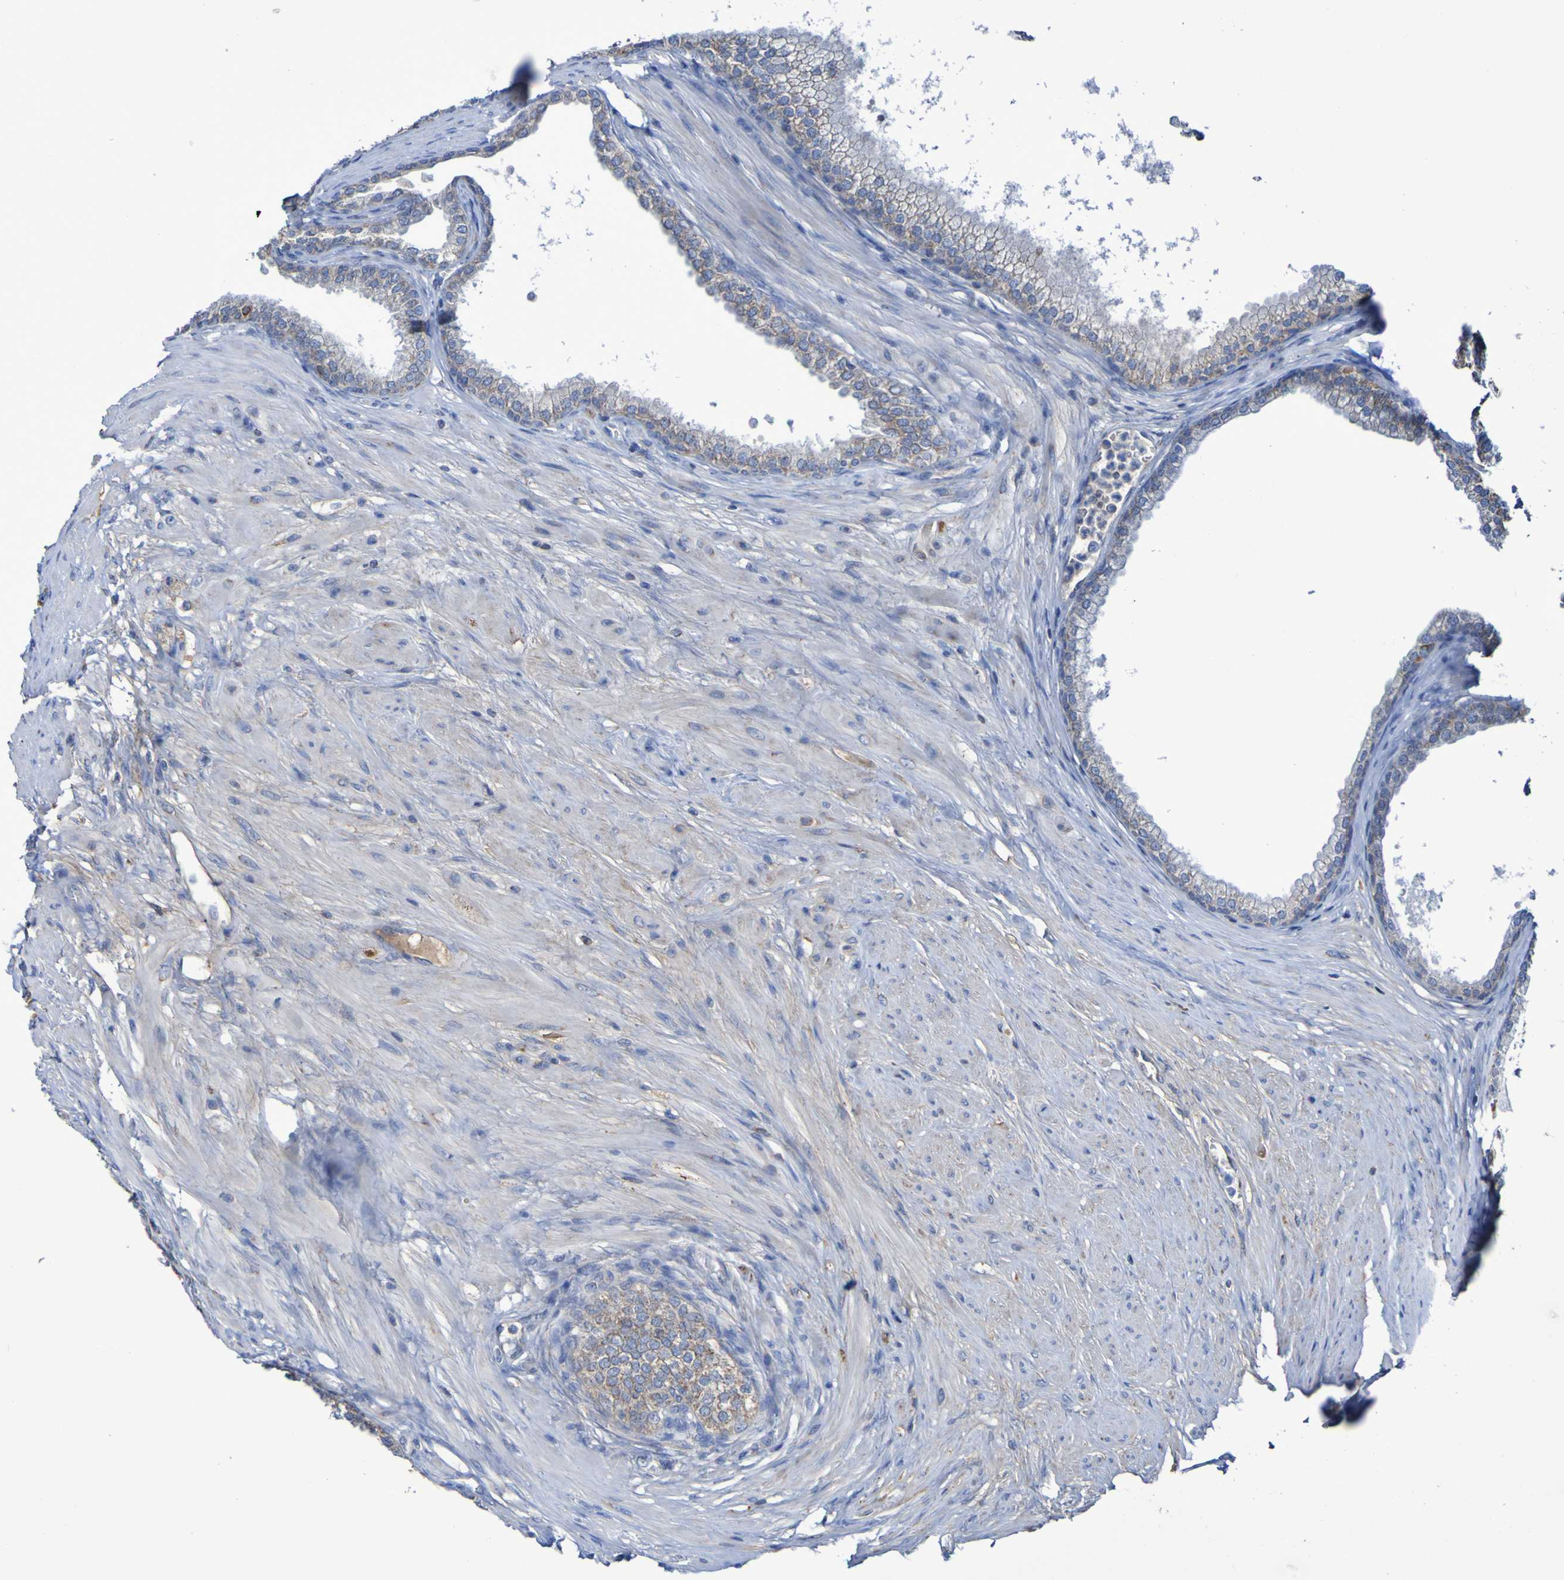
{"staining": {"intensity": "weak", "quantity": ">75%", "location": "cytoplasmic/membranous"}, "tissue": "prostate", "cell_type": "Glandular cells", "image_type": "normal", "snomed": [{"axis": "morphology", "description": "Normal tissue, NOS"}, {"axis": "morphology", "description": "Urothelial carcinoma, Low grade"}, {"axis": "topography", "description": "Urinary bladder"}, {"axis": "topography", "description": "Prostate"}], "caption": "The micrograph reveals staining of unremarkable prostate, revealing weak cytoplasmic/membranous protein staining (brown color) within glandular cells.", "gene": "CNTN2", "patient": {"sex": "male", "age": 60}}